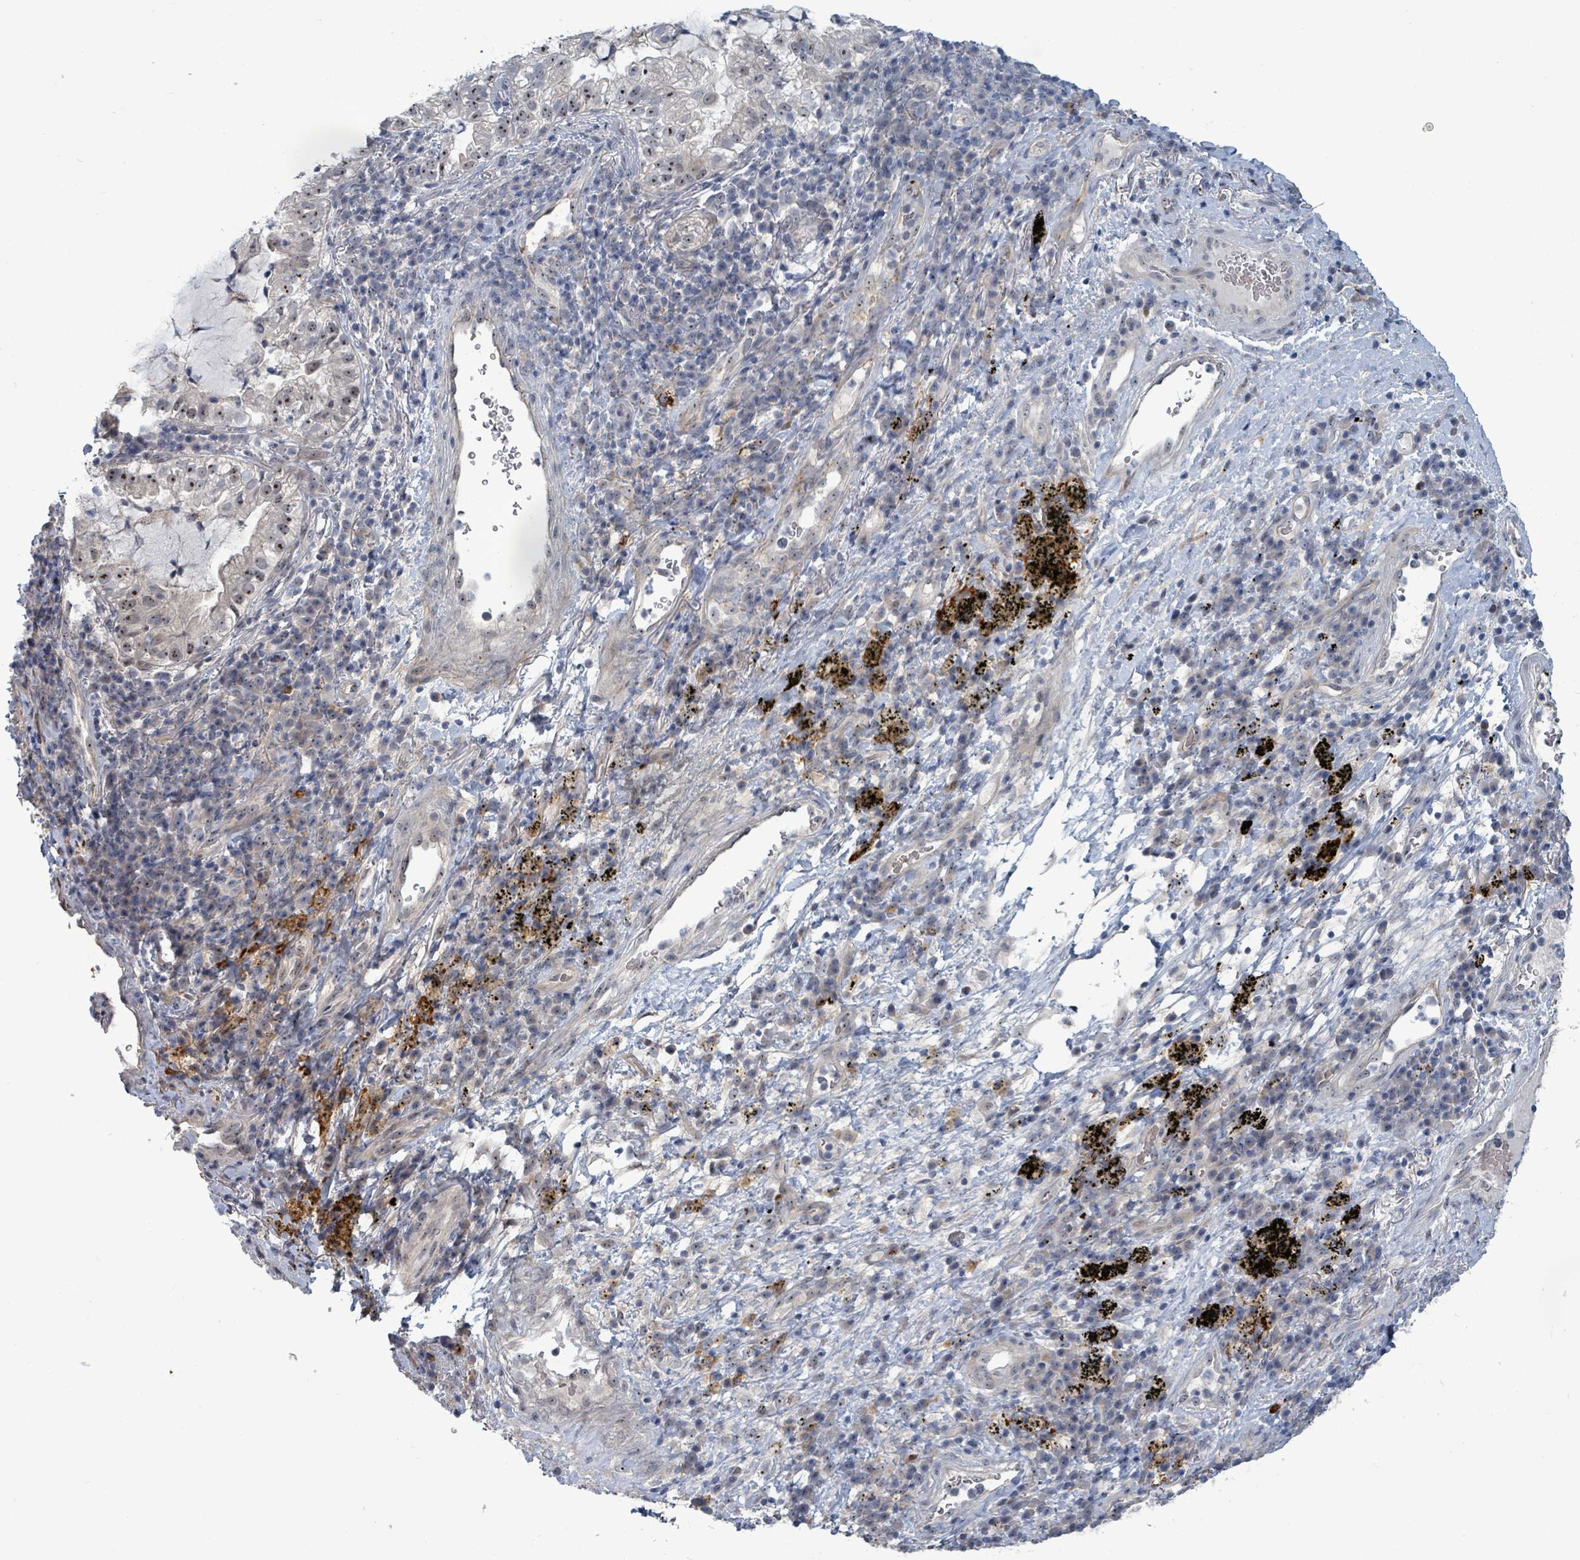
{"staining": {"intensity": "moderate", "quantity": "25%-75%", "location": "nuclear"}, "tissue": "lung cancer", "cell_type": "Tumor cells", "image_type": "cancer", "snomed": [{"axis": "morphology", "description": "Adenocarcinoma, NOS"}, {"axis": "topography", "description": "Lung"}], "caption": "Tumor cells reveal moderate nuclear positivity in about 25%-75% of cells in adenocarcinoma (lung).", "gene": "TRDMT1", "patient": {"sex": "female", "age": 73}}